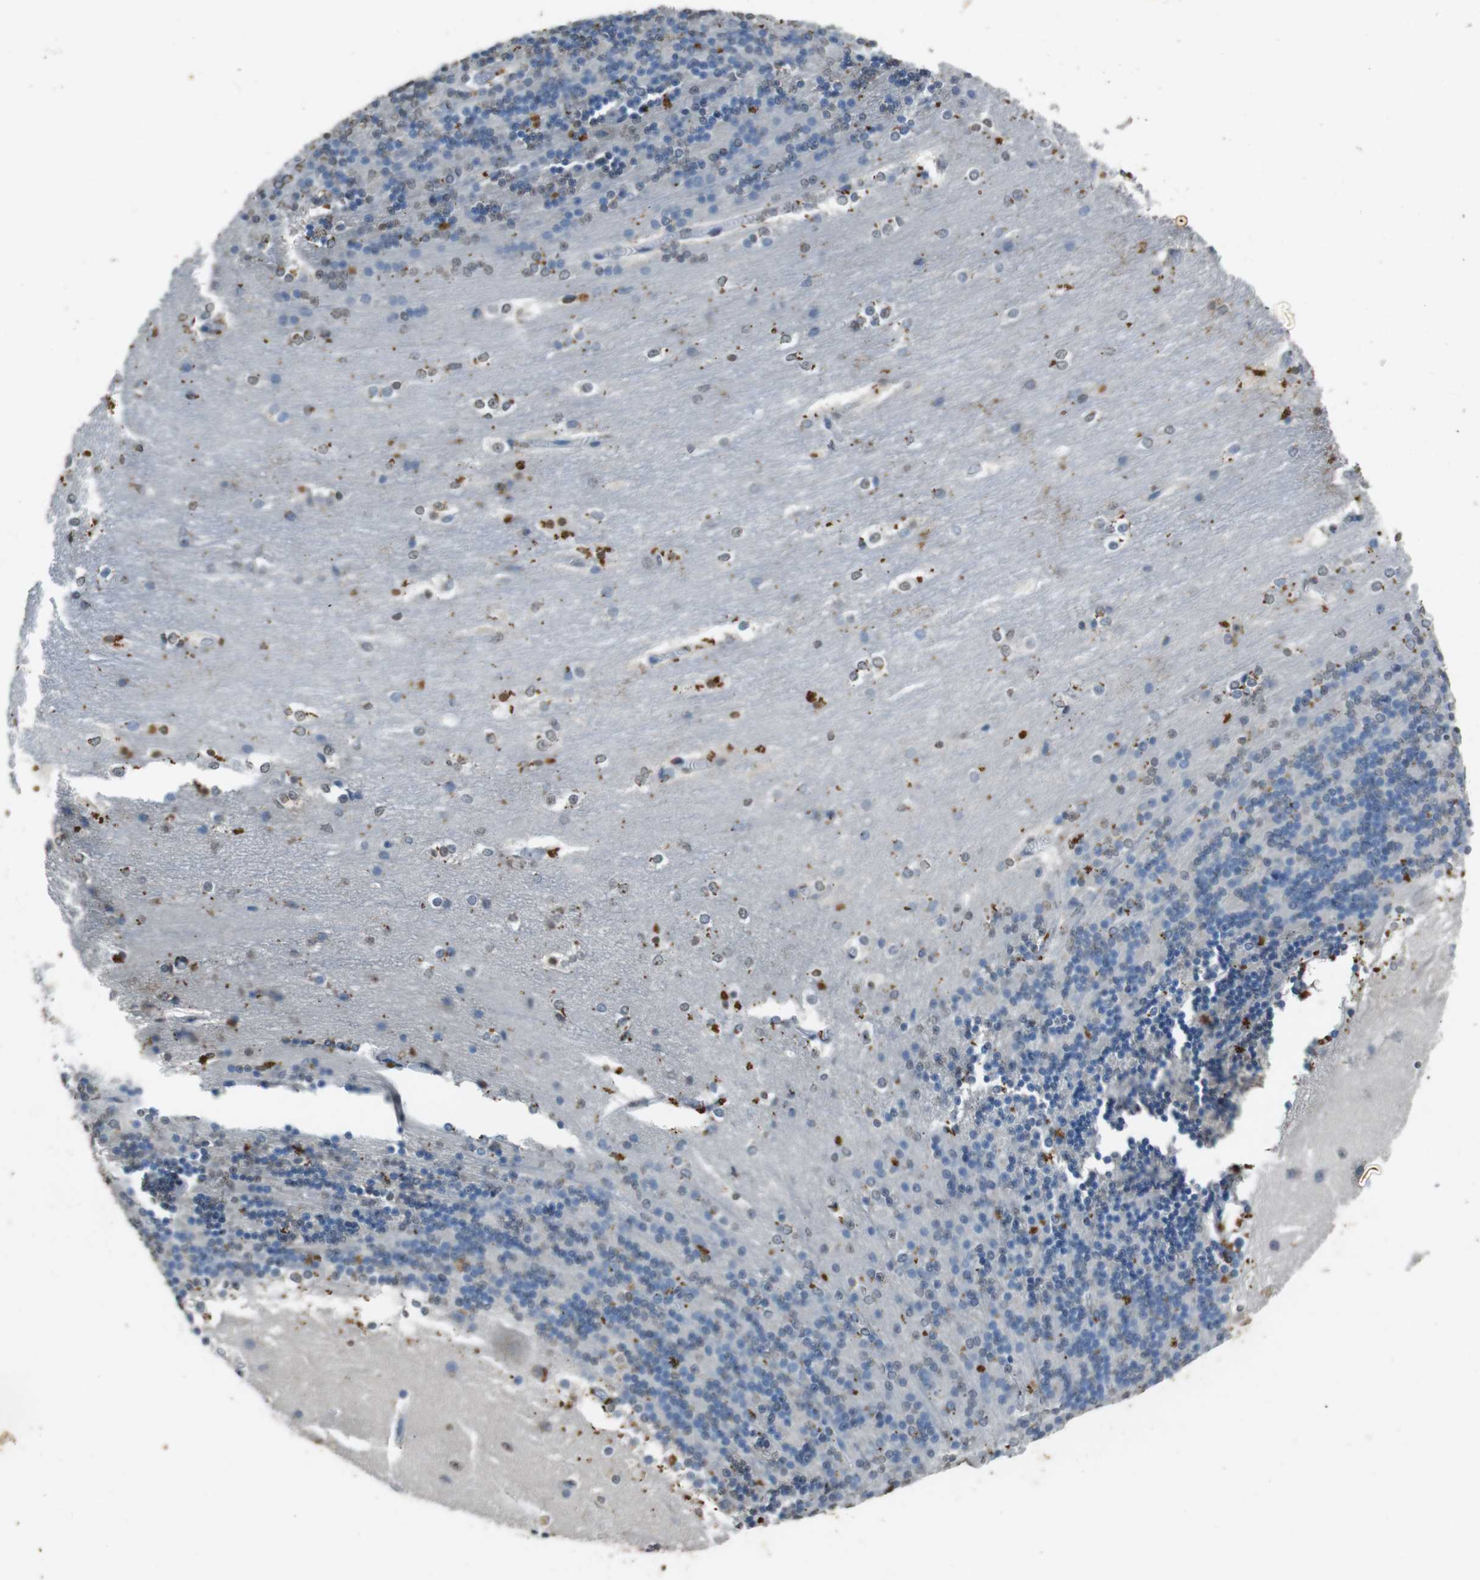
{"staining": {"intensity": "weak", "quantity": "<25%", "location": "cytoplasmic/membranous"}, "tissue": "cerebellum", "cell_type": "Cells in granular layer", "image_type": "normal", "snomed": [{"axis": "morphology", "description": "Normal tissue, NOS"}, {"axis": "topography", "description": "Cerebellum"}], "caption": "A photomicrograph of cerebellum stained for a protein displays no brown staining in cells in granular layer. The staining is performed using DAB brown chromogen with nuclei counter-stained in using hematoxylin.", "gene": "STBD1", "patient": {"sex": "female", "age": 19}}